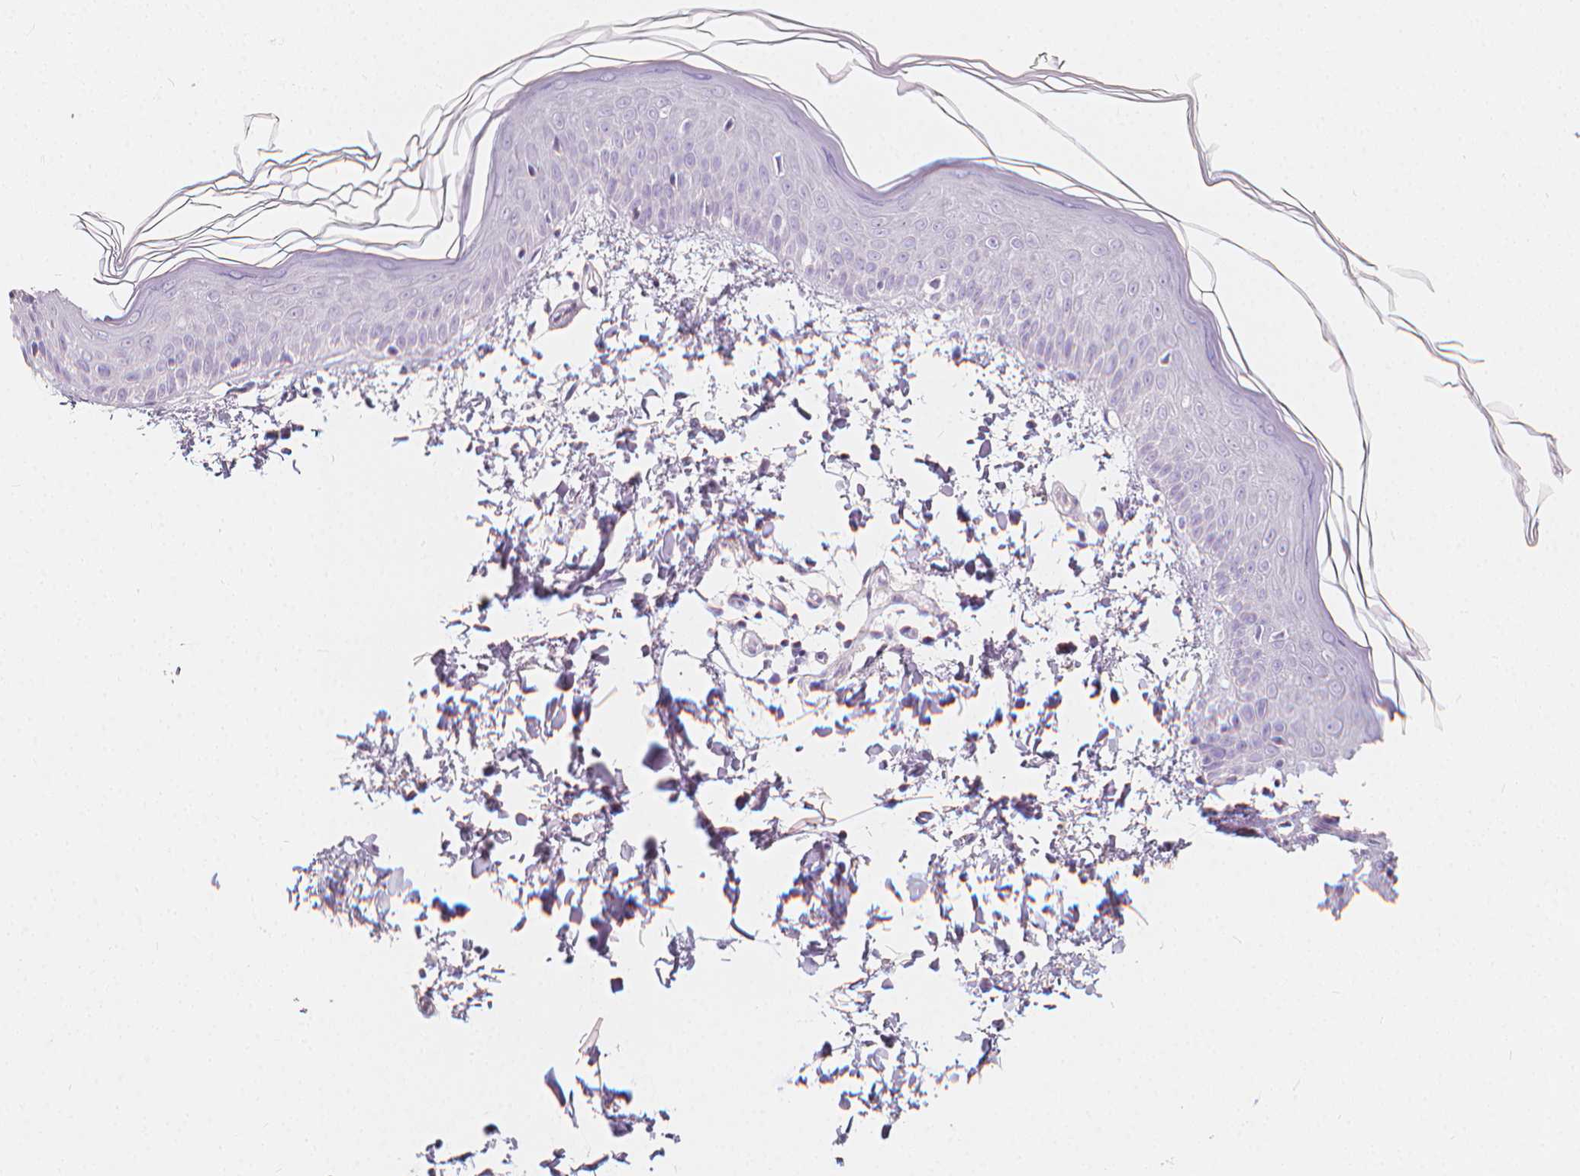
{"staining": {"intensity": "negative", "quantity": "none", "location": "none"}, "tissue": "skin", "cell_type": "Fibroblasts", "image_type": "normal", "snomed": [{"axis": "morphology", "description": "Normal tissue, NOS"}, {"axis": "topography", "description": "Skin"}], "caption": "The micrograph exhibits no staining of fibroblasts in normal skin.", "gene": "RBFOX1", "patient": {"sex": "female", "age": 62}}